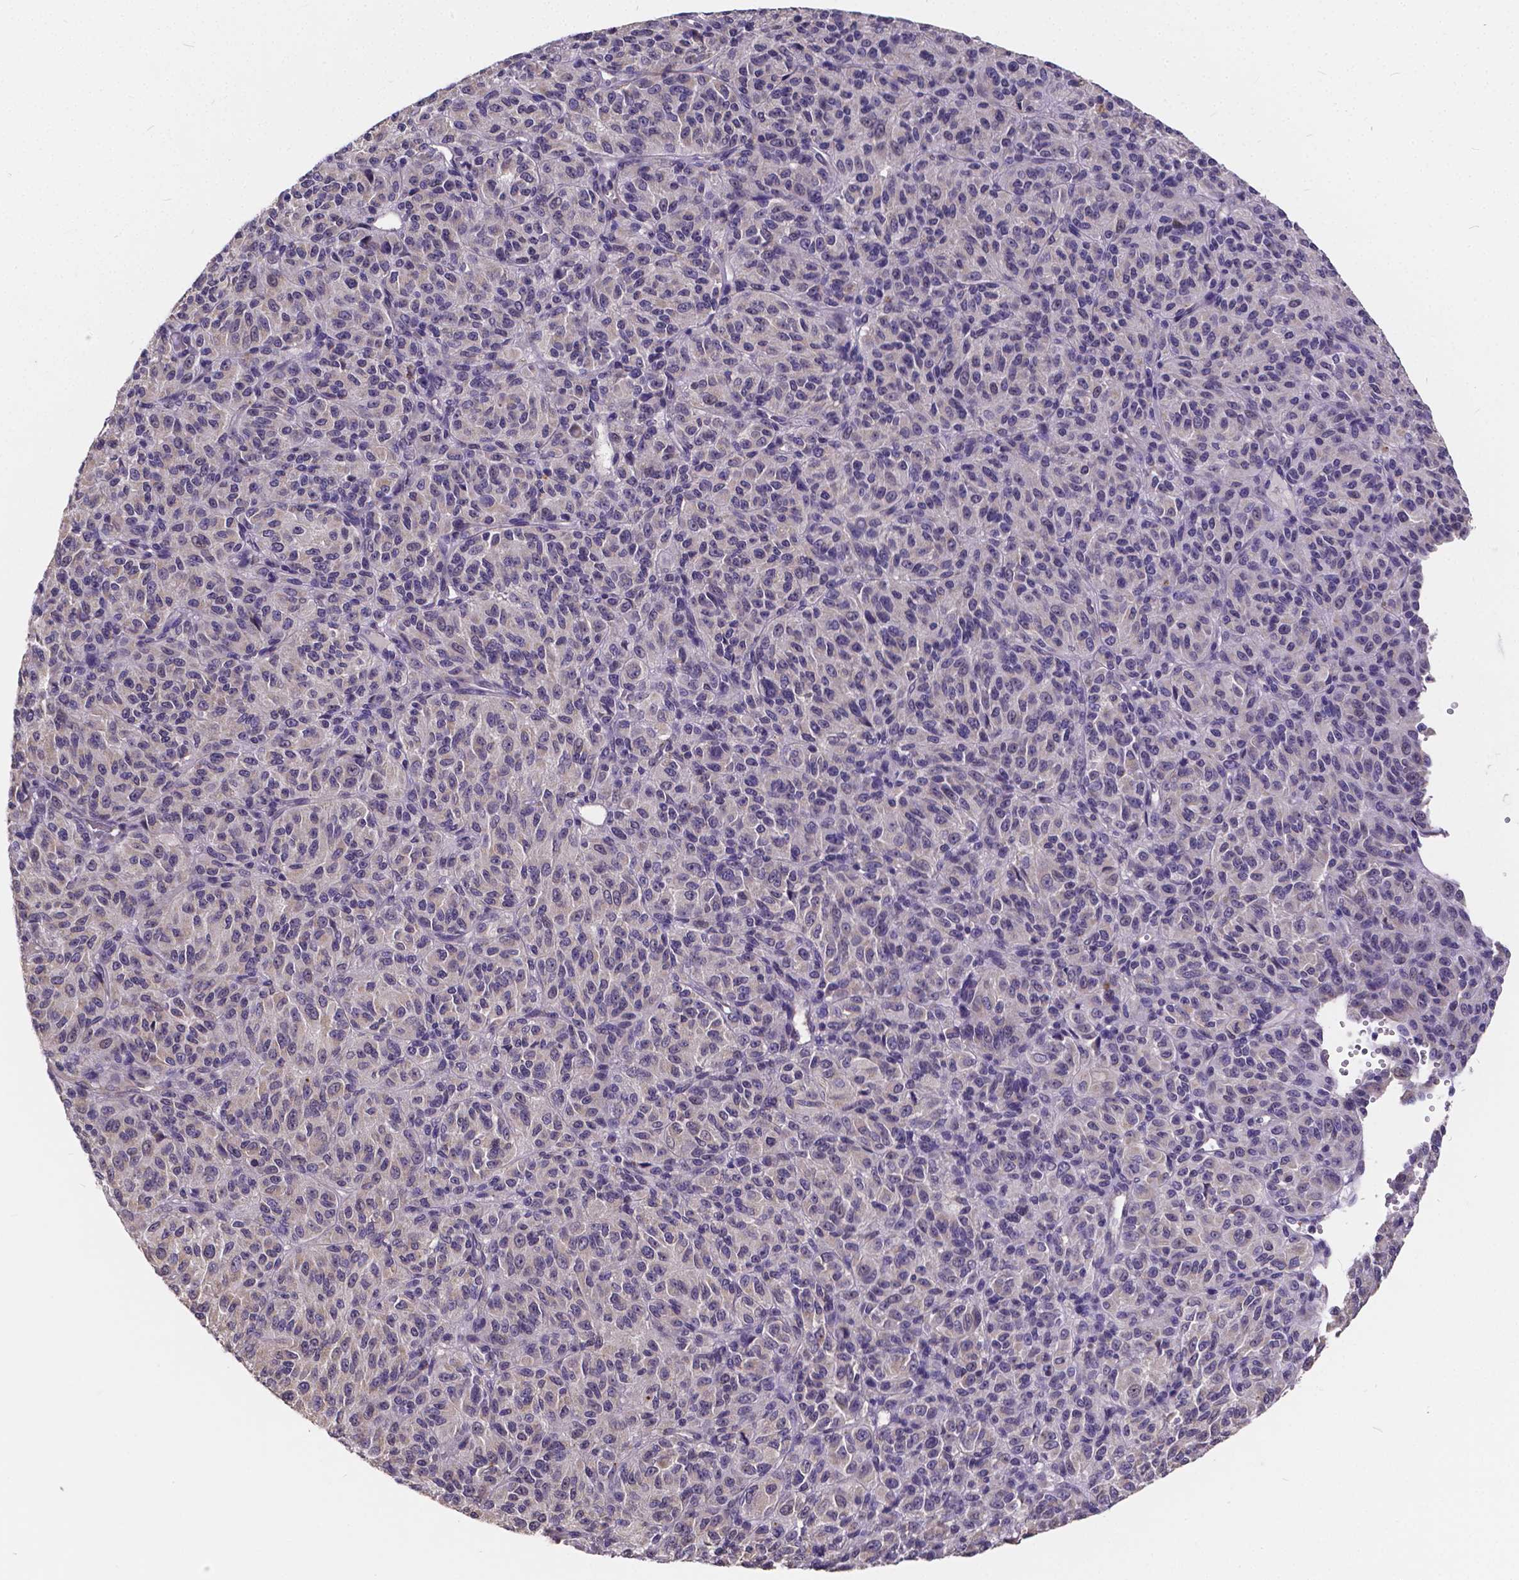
{"staining": {"intensity": "negative", "quantity": "none", "location": "none"}, "tissue": "melanoma", "cell_type": "Tumor cells", "image_type": "cancer", "snomed": [{"axis": "morphology", "description": "Malignant melanoma, Metastatic site"}, {"axis": "topography", "description": "Brain"}], "caption": "This is an IHC micrograph of human melanoma. There is no positivity in tumor cells.", "gene": "CTNNA2", "patient": {"sex": "female", "age": 56}}